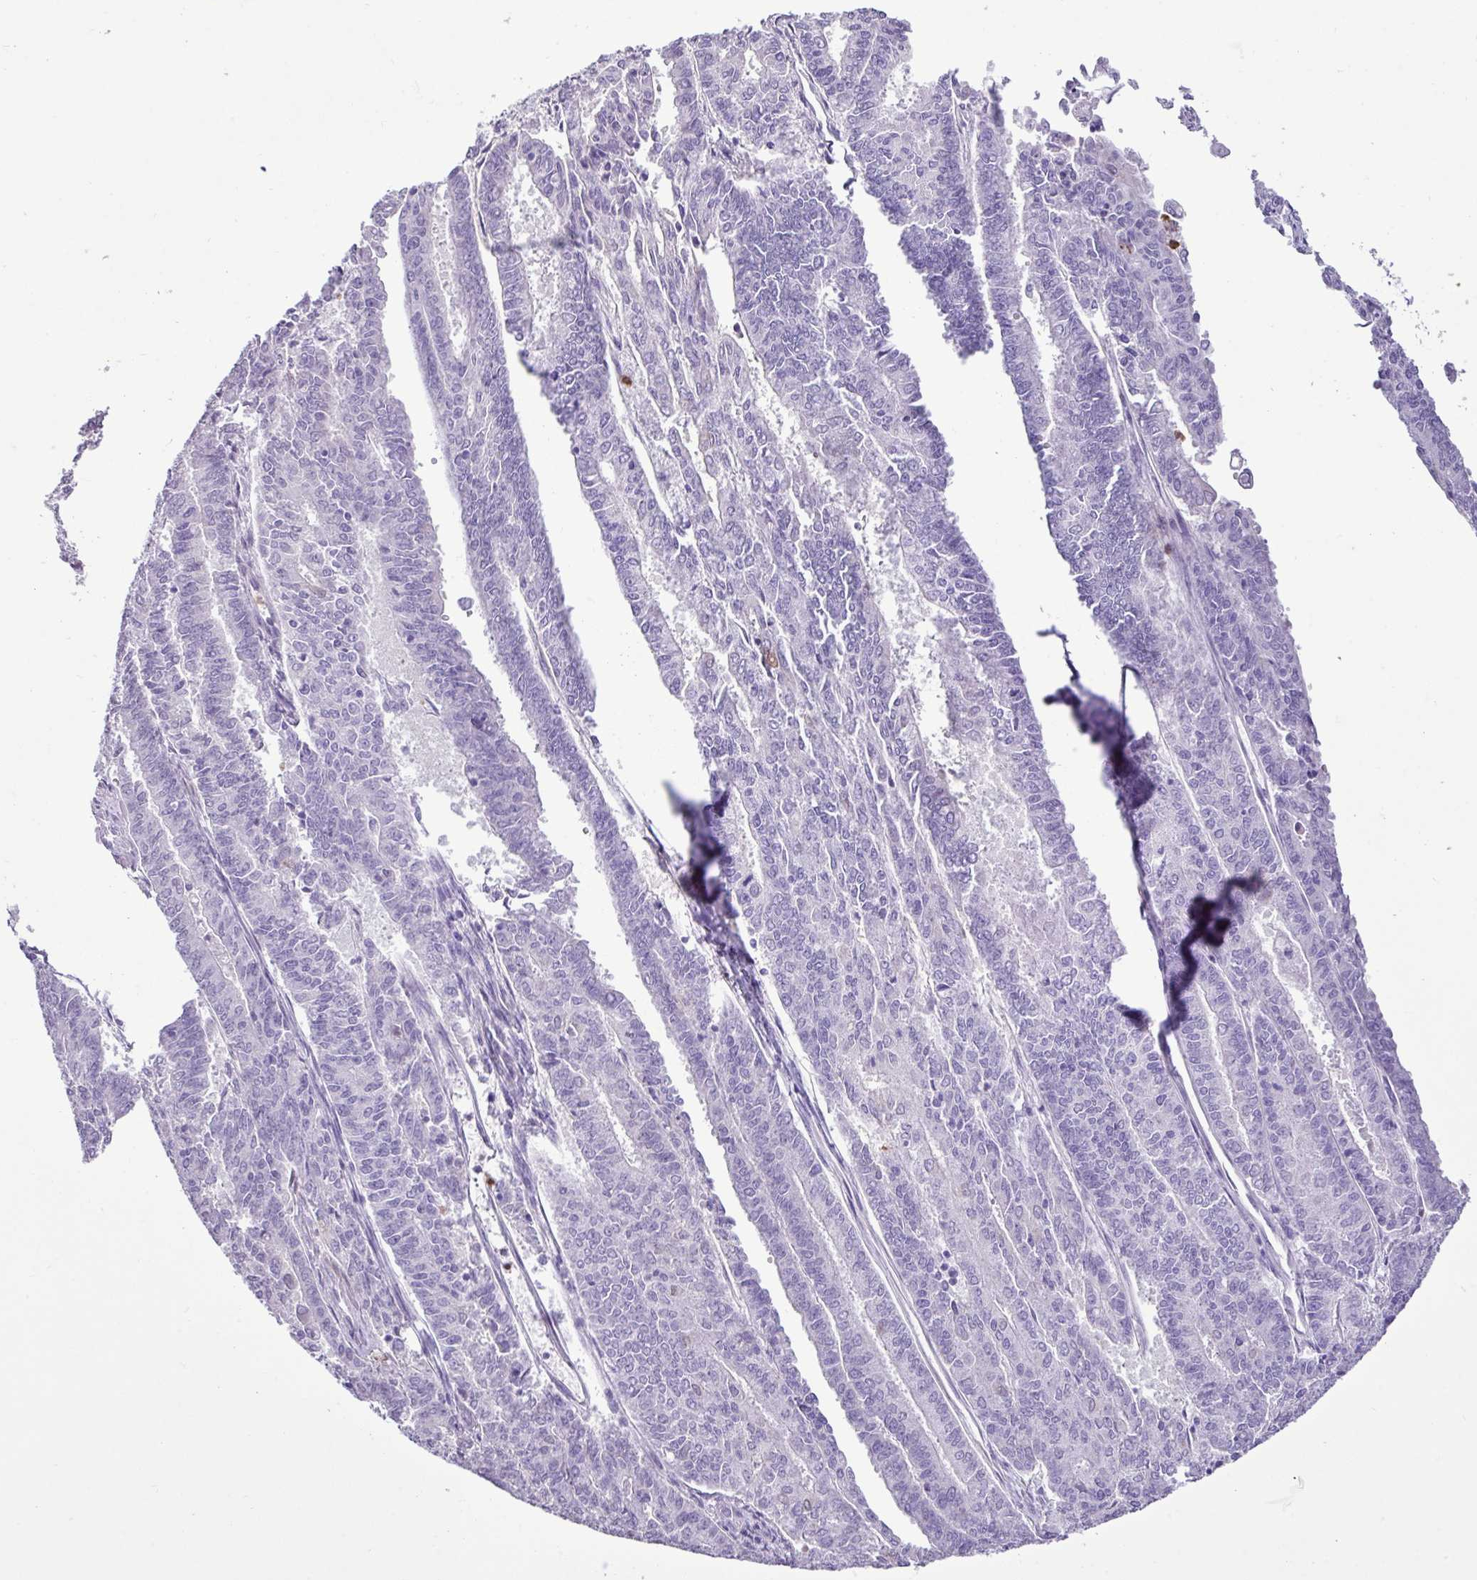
{"staining": {"intensity": "negative", "quantity": "none", "location": "none"}, "tissue": "endometrial cancer", "cell_type": "Tumor cells", "image_type": "cancer", "snomed": [{"axis": "morphology", "description": "Adenocarcinoma, NOS"}, {"axis": "topography", "description": "Endometrium"}], "caption": "The photomicrograph displays no staining of tumor cells in endometrial cancer (adenocarcinoma).", "gene": "ZSCAN5A", "patient": {"sex": "female", "age": 59}}